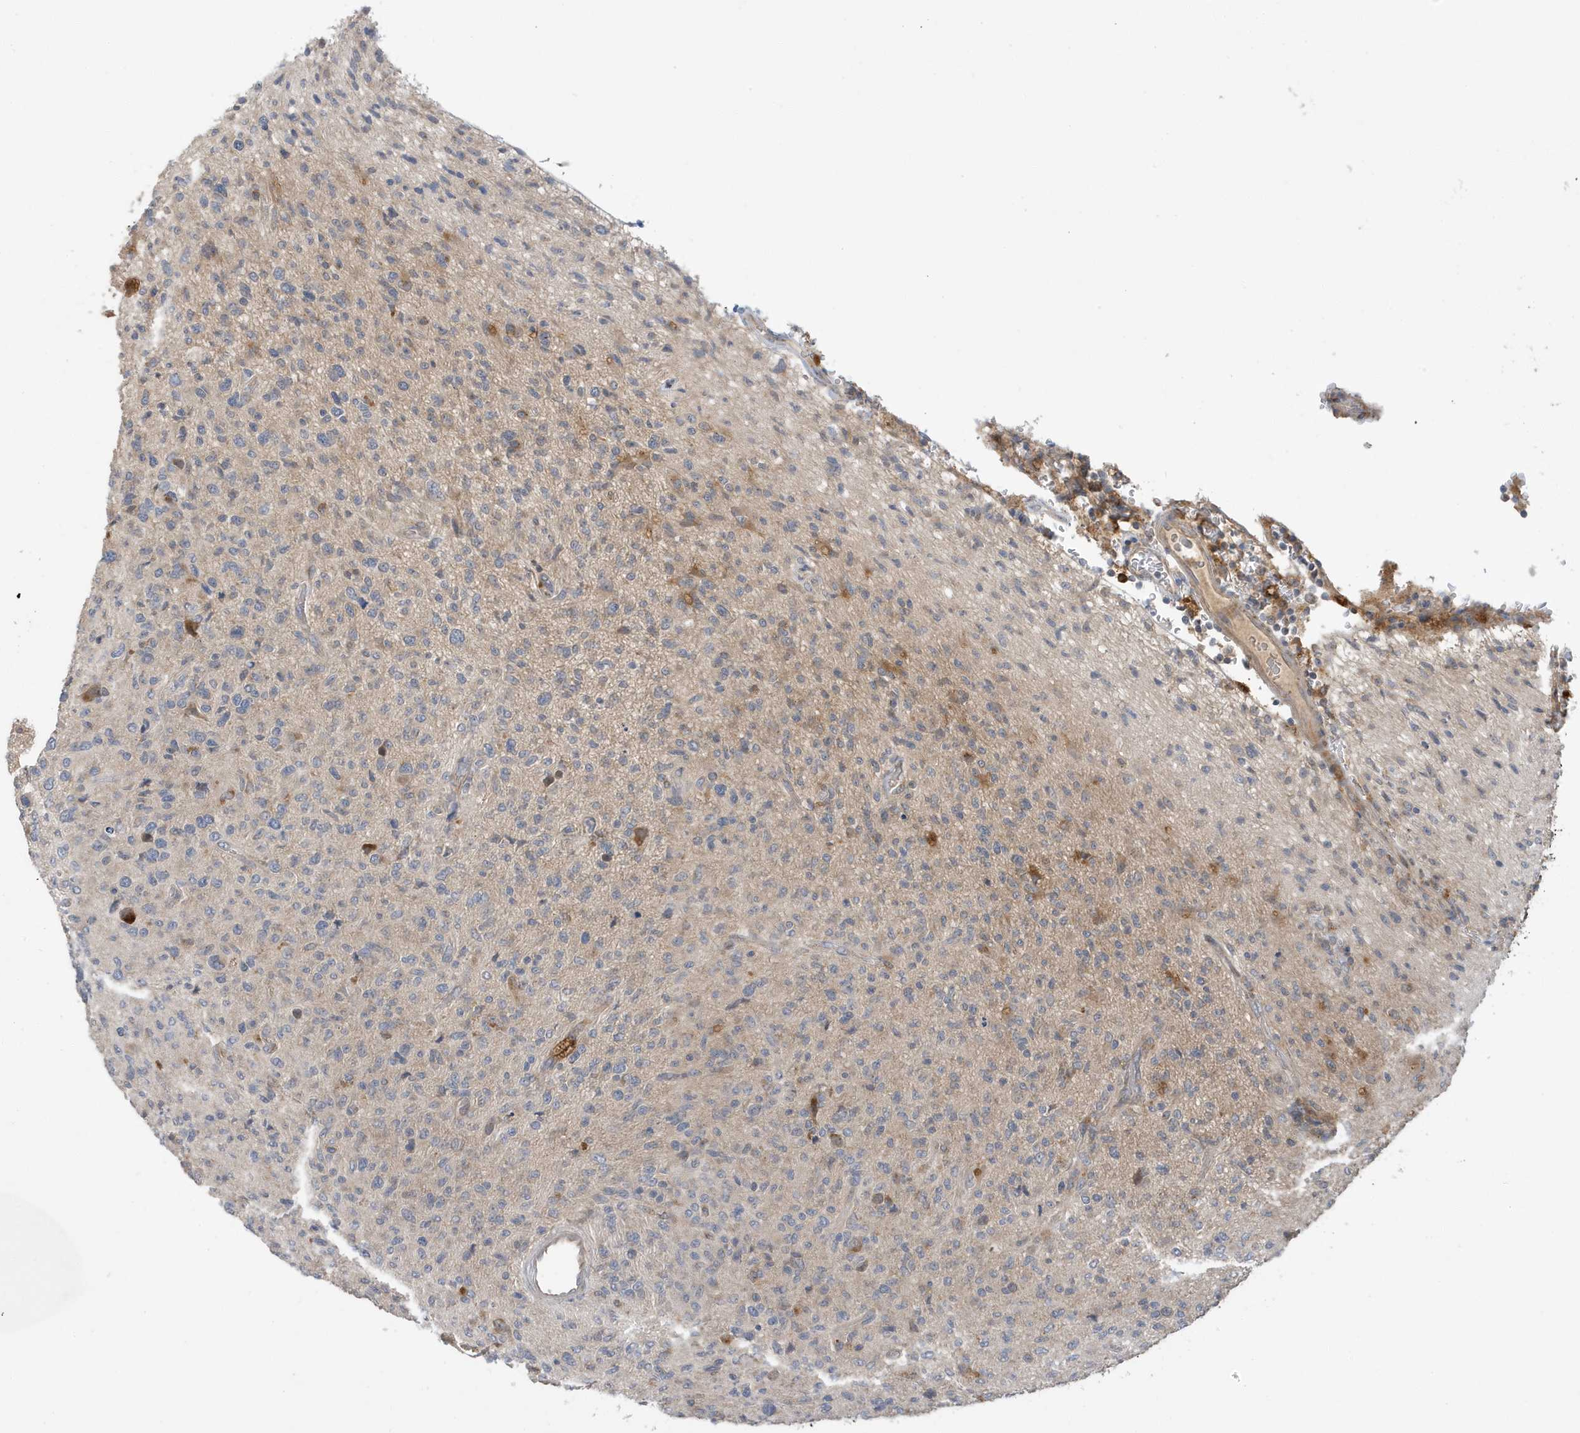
{"staining": {"intensity": "weak", "quantity": "<25%", "location": "cytoplasmic/membranous"}, "tissue": "glioma", "cell_type": "Tumor cells", "image_type": "cancer", "snomed": [{"axis": "morphology", "description": "Glioma, malignant, High grade"}, {"axis": "topography", "description": "Brain"}], "caption": "High-grade glioma (malignant) was stained to show a protein in brown. There is no significant positivity in tumor cells.", "gene": "LAPTM4A", "patient": {"sex": "female", "age": 57}}